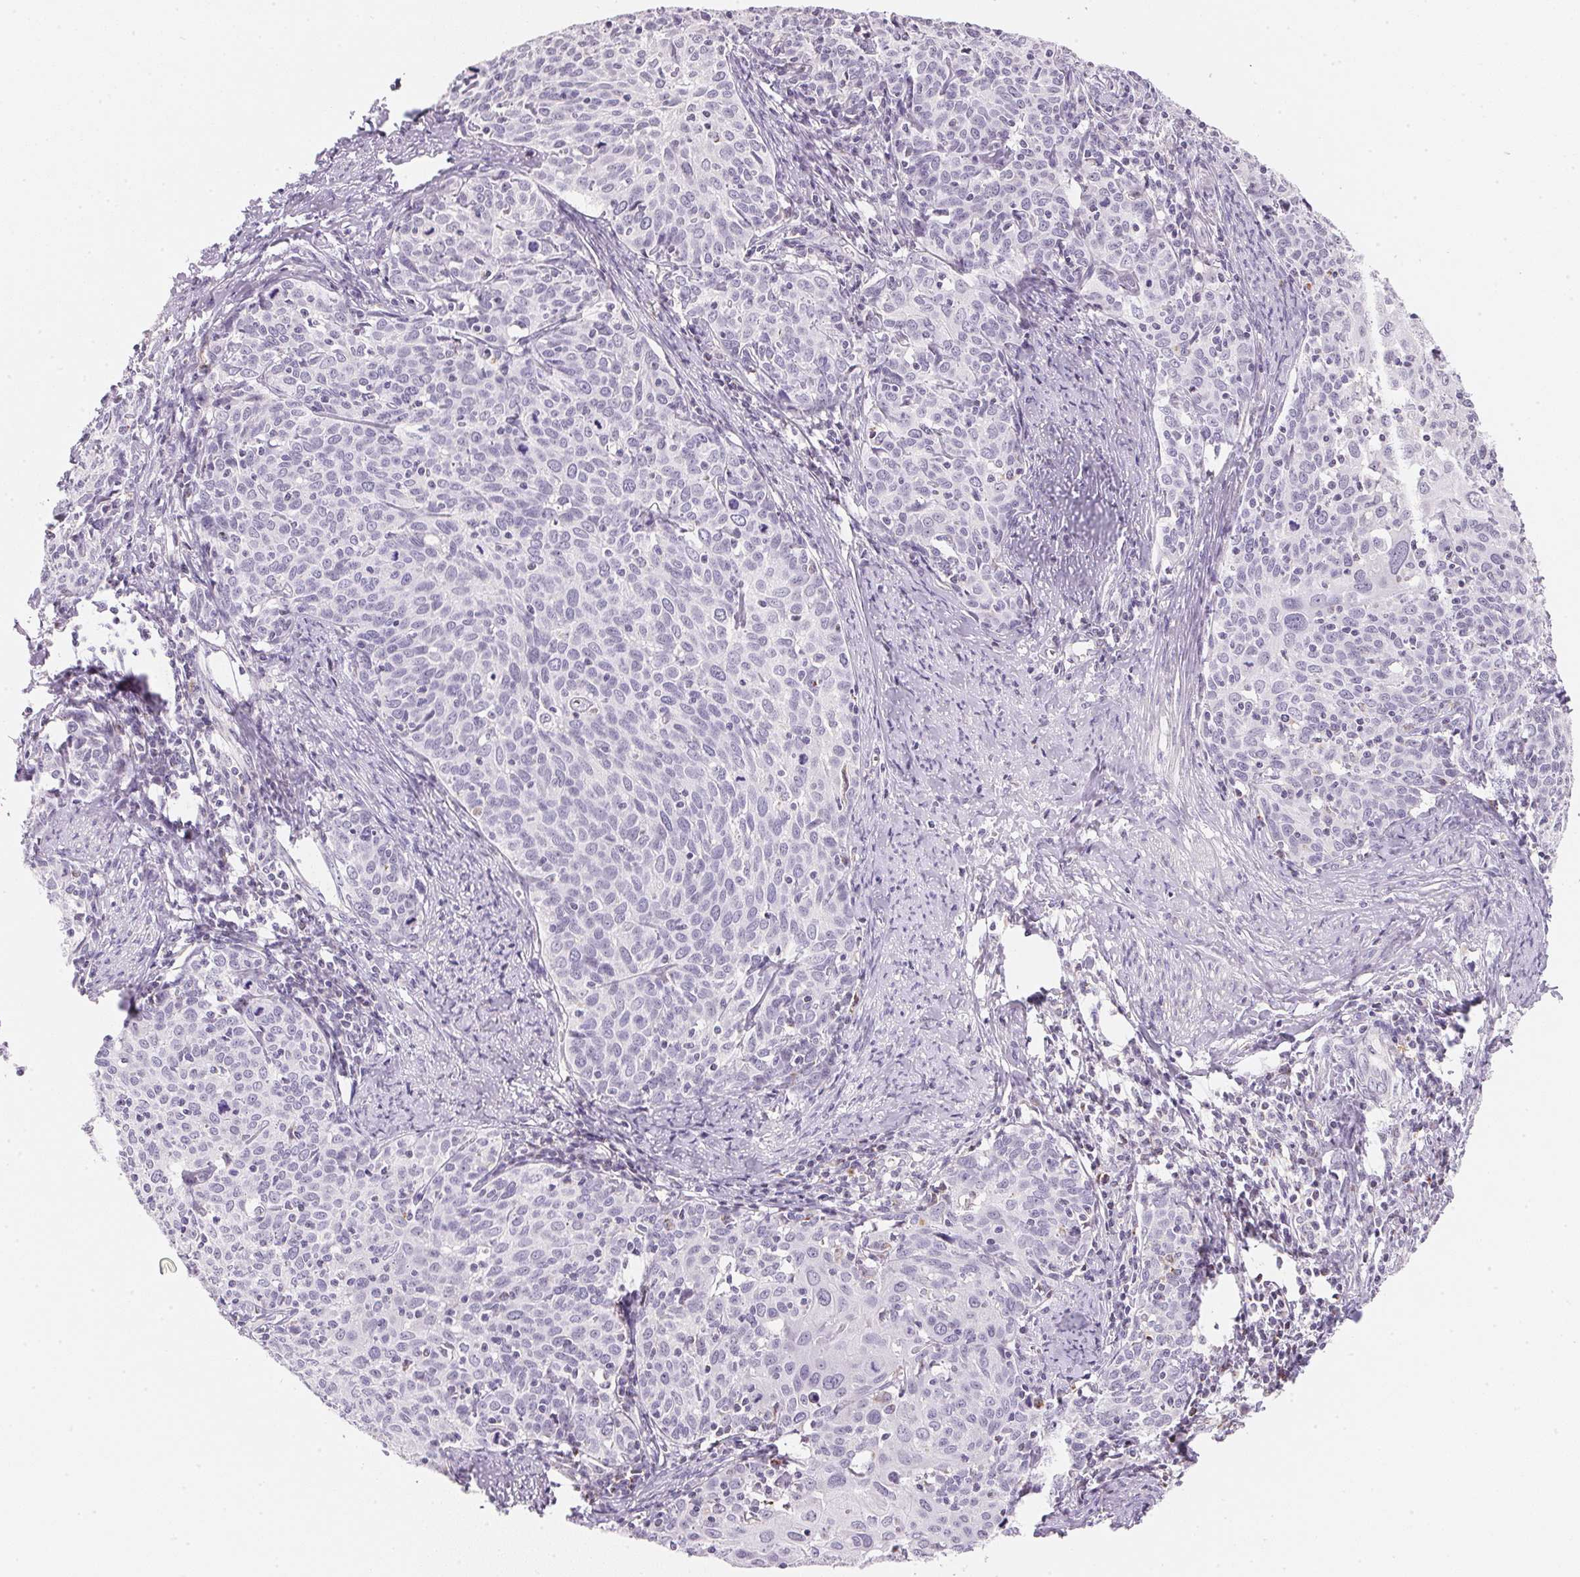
{"staining": {"intensity": "negative", "quantity": "none", "location": "none"}, "tissue": "cervical cancer", "cell_type": "Tumor cells", "image_type": "cancer", "snomed": [{"axis": "morphology", "description": "Squamous cell carcinoma, NOS"}, {"axis": "topography", "description": "Cervix"}], "caption": "Tumor cells are negative for brown protein staining in cervical cancer.", "gene": "GIPC2", "patient": {"sex": "female", "age": 62}}